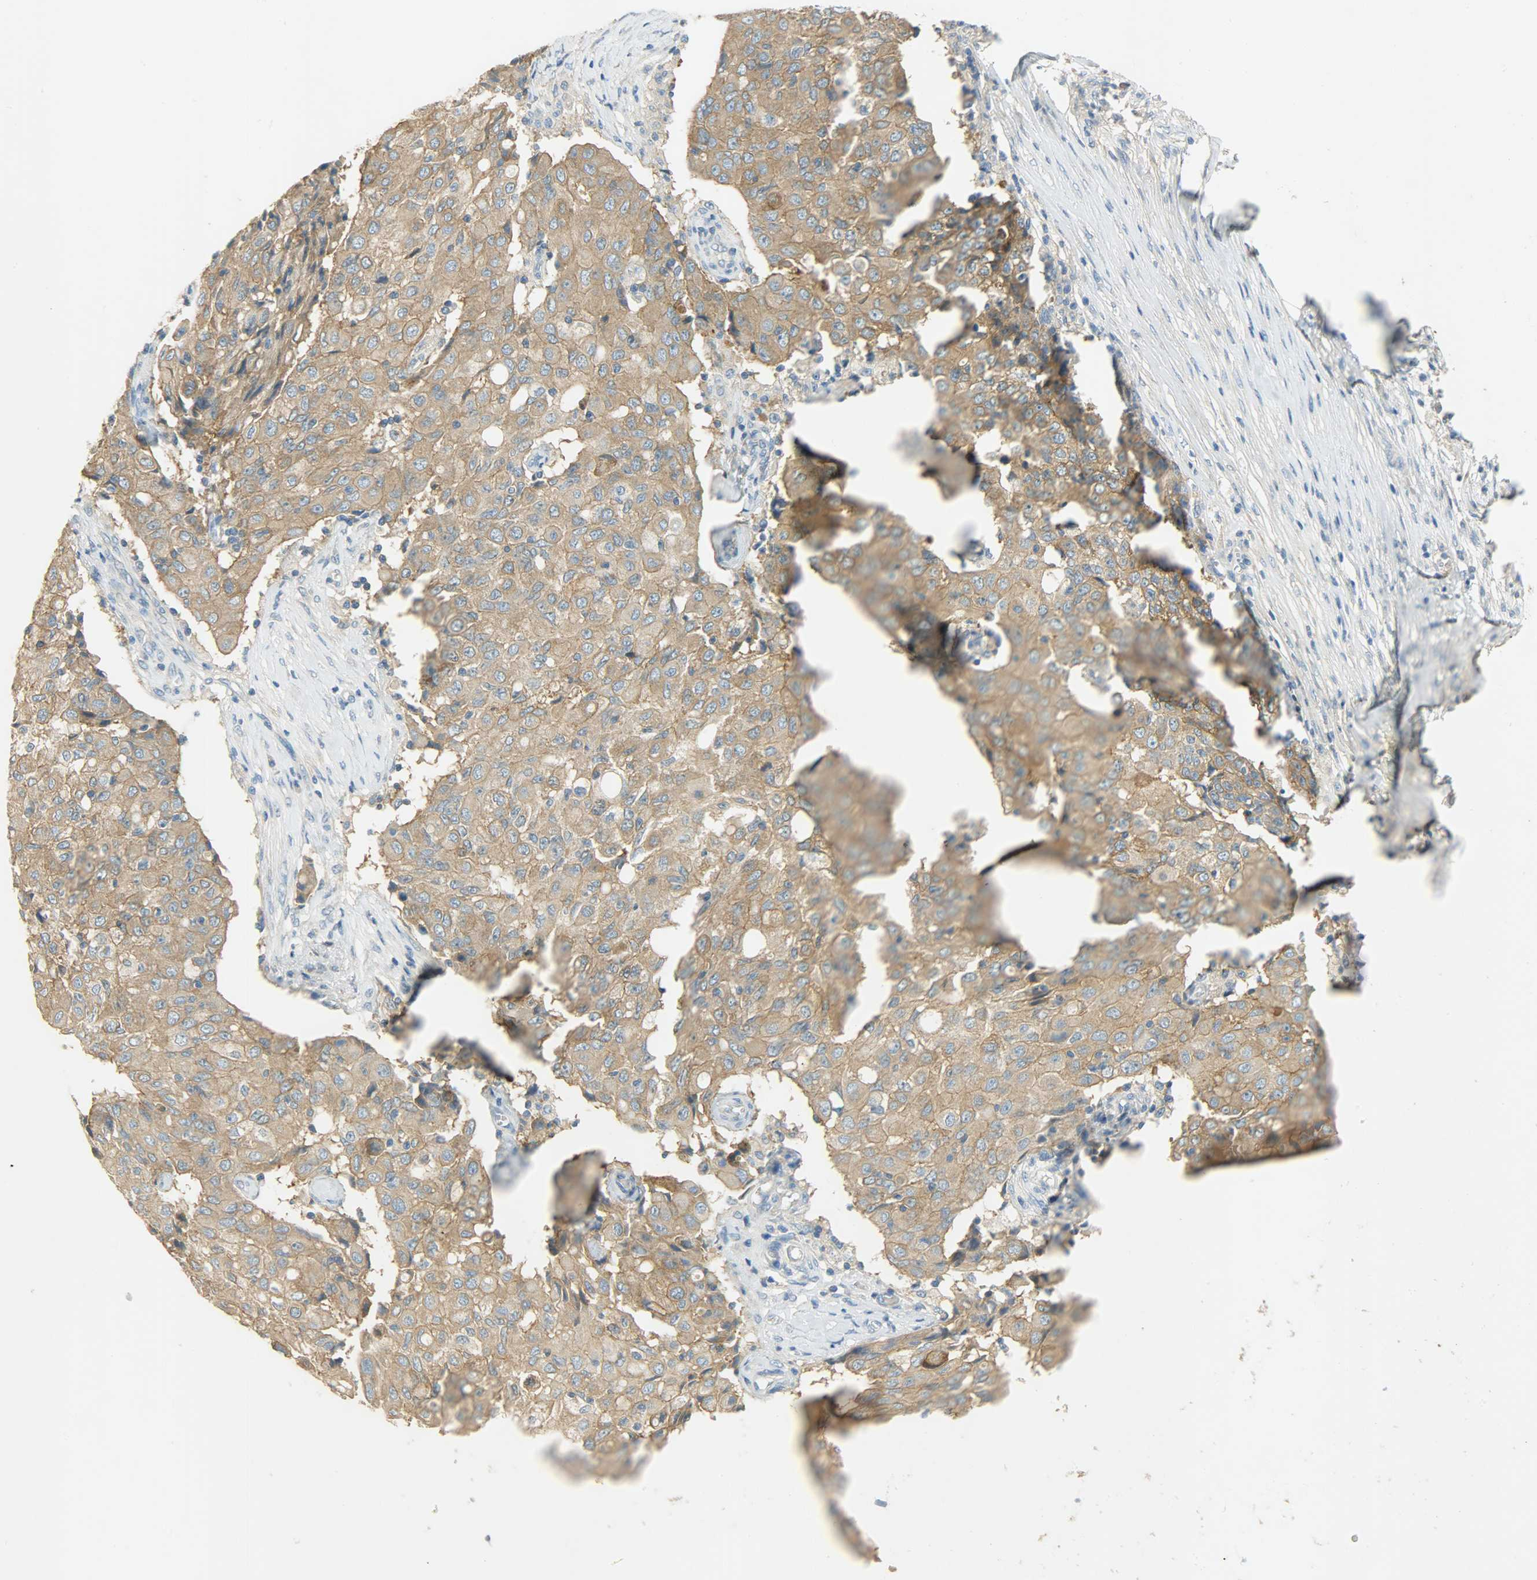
{"staining": {"intensity": "moderate", "quantity": ">75%", "location": "cytoplasmic/membranous"}, "tissue": "ovarian cancer", "cell_type": "Tumor cells", "image_type": "cancer", "snomed": [{"axis": "morphology", "description": "Carcinoma, endometroid"}, {"axis": "topography", "description": "Ovary"}], "caption": "A histopathology image showing moderate cytoplasmic/membranous positivity in approximately >75% of tumor cells in endometroid carcinoma (ovarian), as visualized by brown immunohistochemical staining.", "gene": "DSG2", "patient": {"sex": "female", "age": 42}}